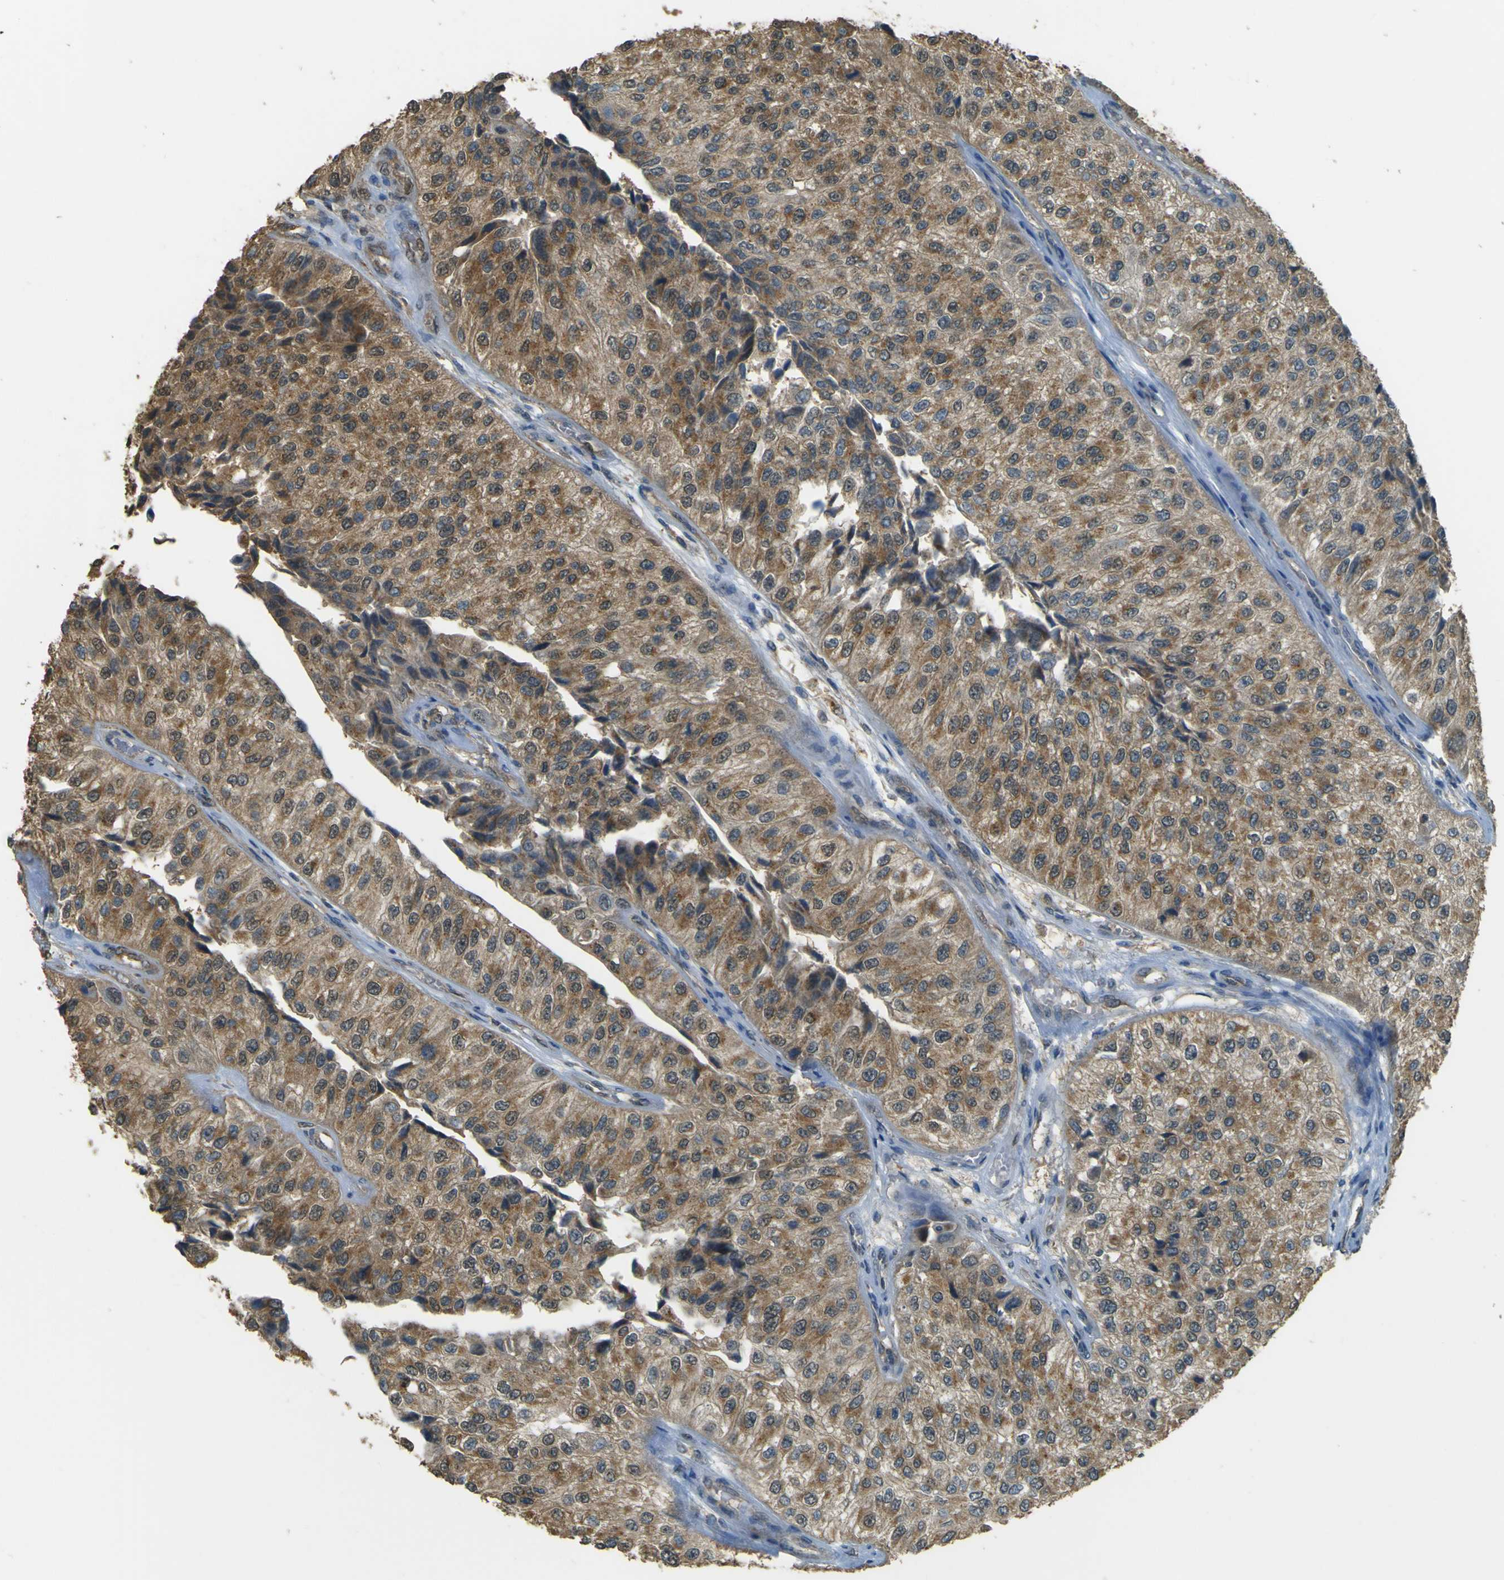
{"staining": {"intensity": "moderate", "quantity": ">75%", "location": "cytoplasmic/membranous,nuclear"}, "tissue": "urothelial cancer", "cell_type": "Tumor cells", "image_type": "cancer", "snomed": [{"axis": "morphology", "description": "Urothelial carcinoma, High grade"}, {"axis": "topography", "description": "Kidney"}, {"axis": "topography", "description": "Urinary bladder"}], "caption": "Protein expression analysis of human high-grade urothelial carcinoma reveals moderate cytoplasmic/membranous and nuclear positivity in about >75% of tumor cells.", "gene": "GOLGA1", "patient": {"sex": "male", "age": 77}}